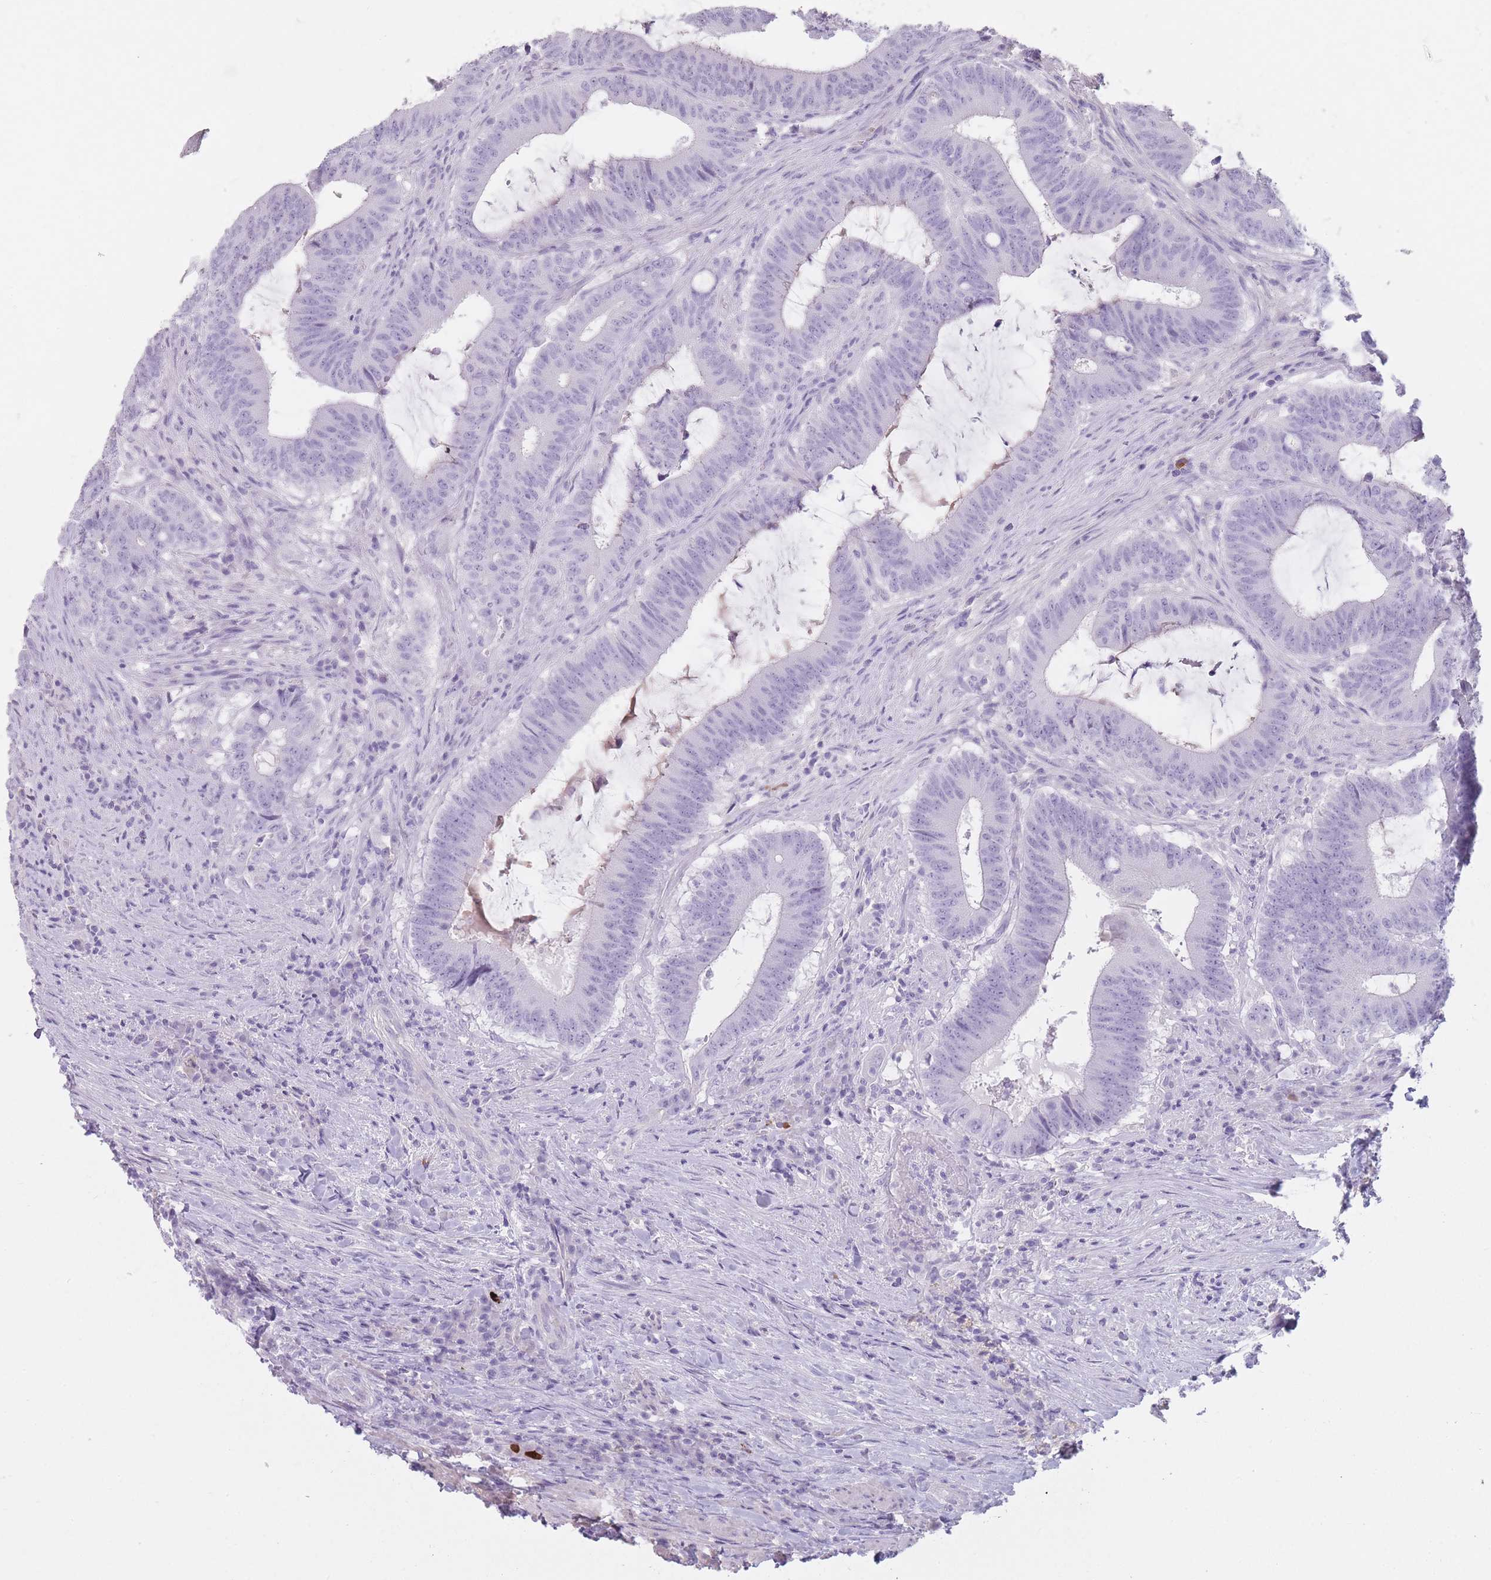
{"staining": {"intensity": "negative", "quantity": "none", "location": "none"}, "tissue": "colorectal cancer", "cell_type": "Tumor cells", "image_type": "cancer", "snomed": [{"axis": "morphology", "description": "Adenocarcinoma, NOS"}, {"axis": "topography", "description": "Colon"}], "caption": "Immunohistochemistry histopathology image of neoplastic tissue: colorectal cancer (adenocarcinoma) stained with DAB (3,3'-diaminobenzidine) demonstrates no significant protein positivity in tumor cells.", "gene": "TCP11", "patient": {"sex": "female", "age": 43}}